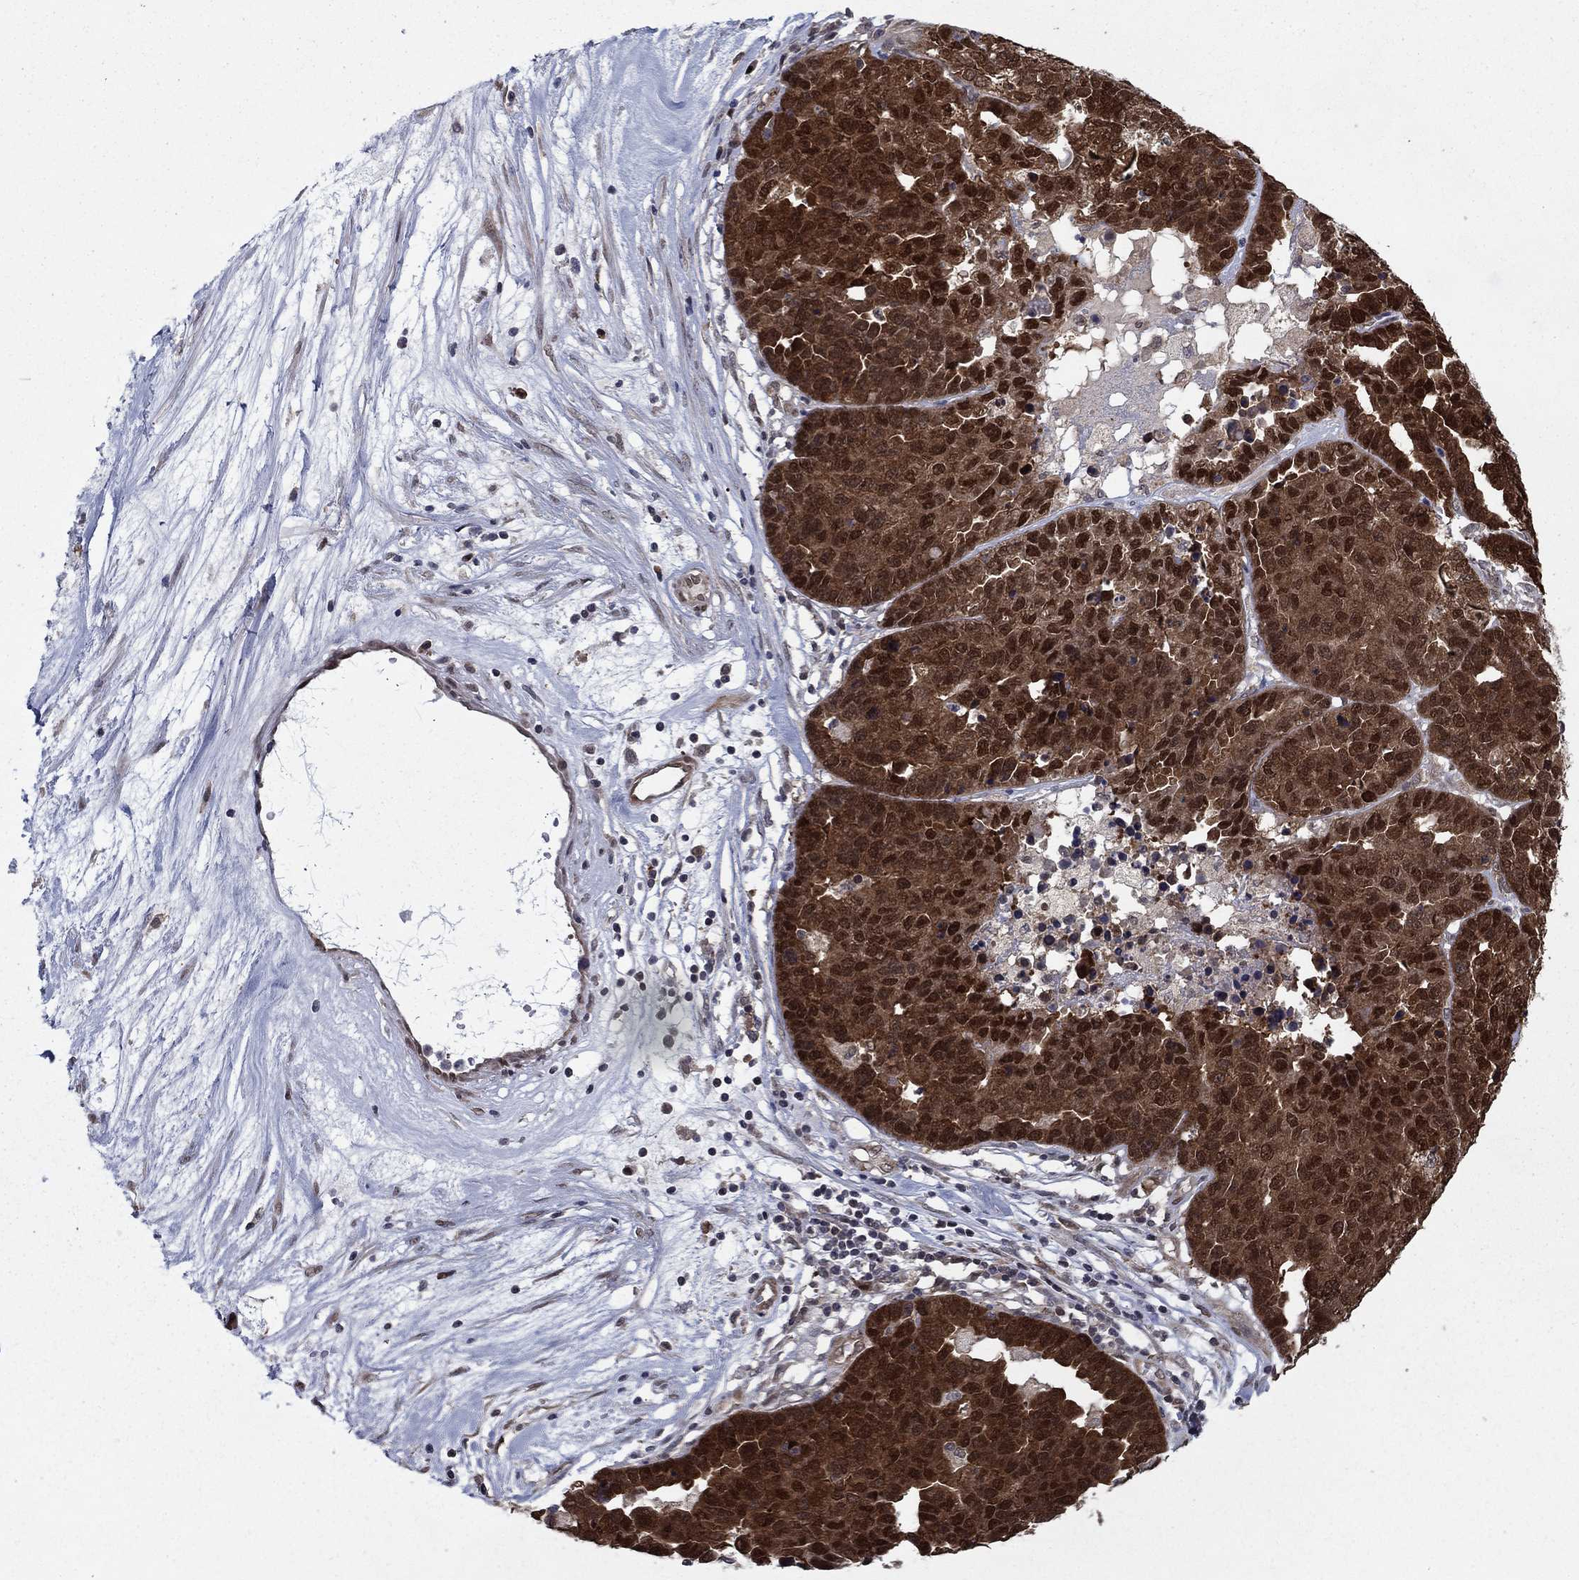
{"staining": {"intensity": "strong", "quantity": ">75%", "location": "cytoplasmic/membranous,nuclear"}, "tissue": "ovarian cancer", "cell_type": "Tumor cells", "image_type": "cancer", "snomed": [{"axis": "morphology", "description": "Cystadenocarcinoma, serous, NOS"}, {"axis": "topography", "description": "Ovary"}], "caption": "Protein expression analysis of ovarian serous cystadenocarcinoma exhibits strong cytoplasmic/membranous and nuclear expression in approximately >75% of tumor cells.", "gene": "FKBP4", "patient": {"sex": "female", "age": 87}}